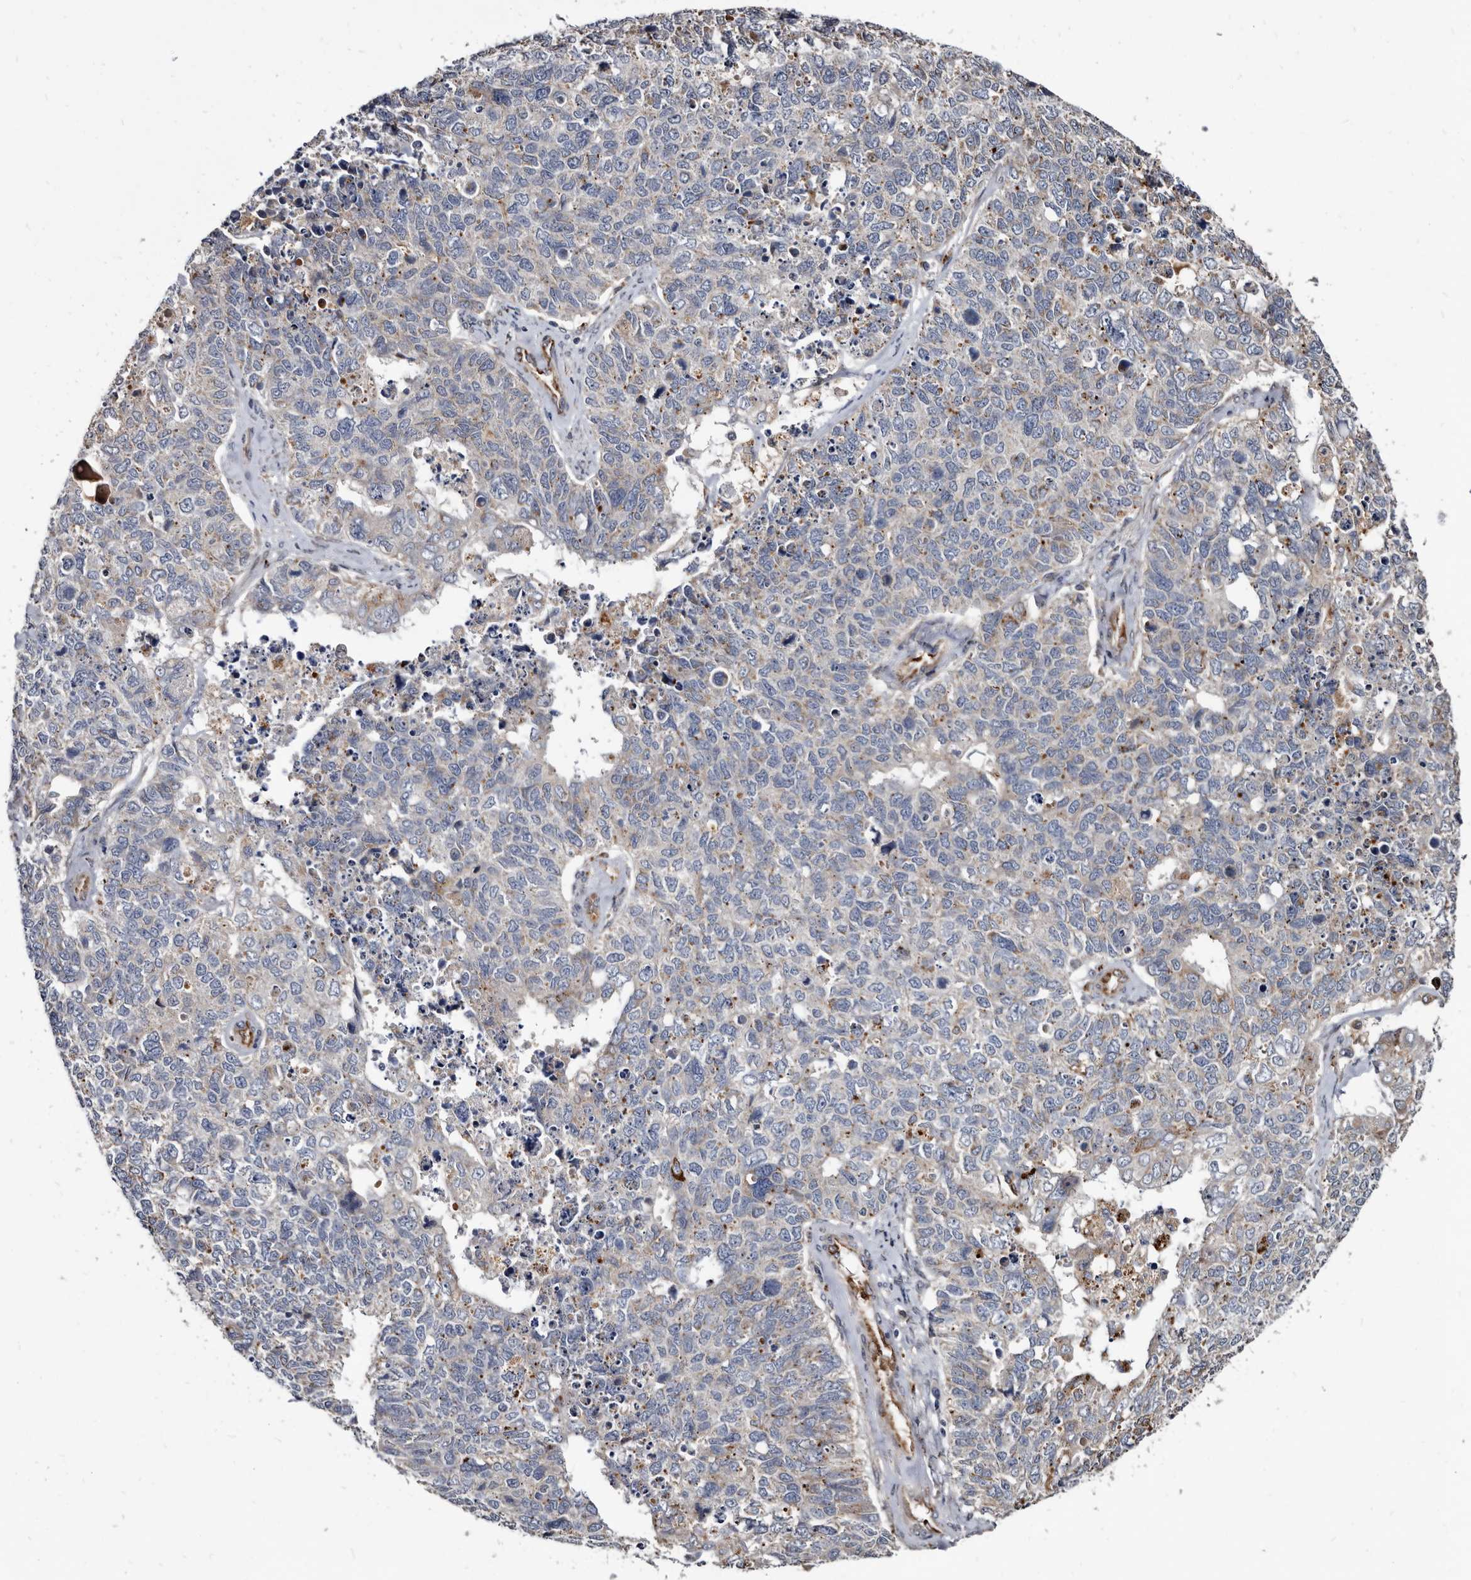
{"staining": {"intensity": "weak", "quantity": "<25%", "location": "cytoplasmic/membranous"}, "tissue": "cervical cancer", "cell_type": "Tumor cells", "image_type": "cancer", "snomed": [{"axis": "morphology", "description": "Squamous cell carcinoma, NOS"}, {"axis": "topography", "description": "Cervix"}], "caption": "High power microscopy histopathology image of an immunohistochemistry micrograph of cervical cancer (squamous cell carcinoma), revealing no significant expression in tumor cells.", "gene": "CTSA", "patient": {"sex": "female", "age": 63}}